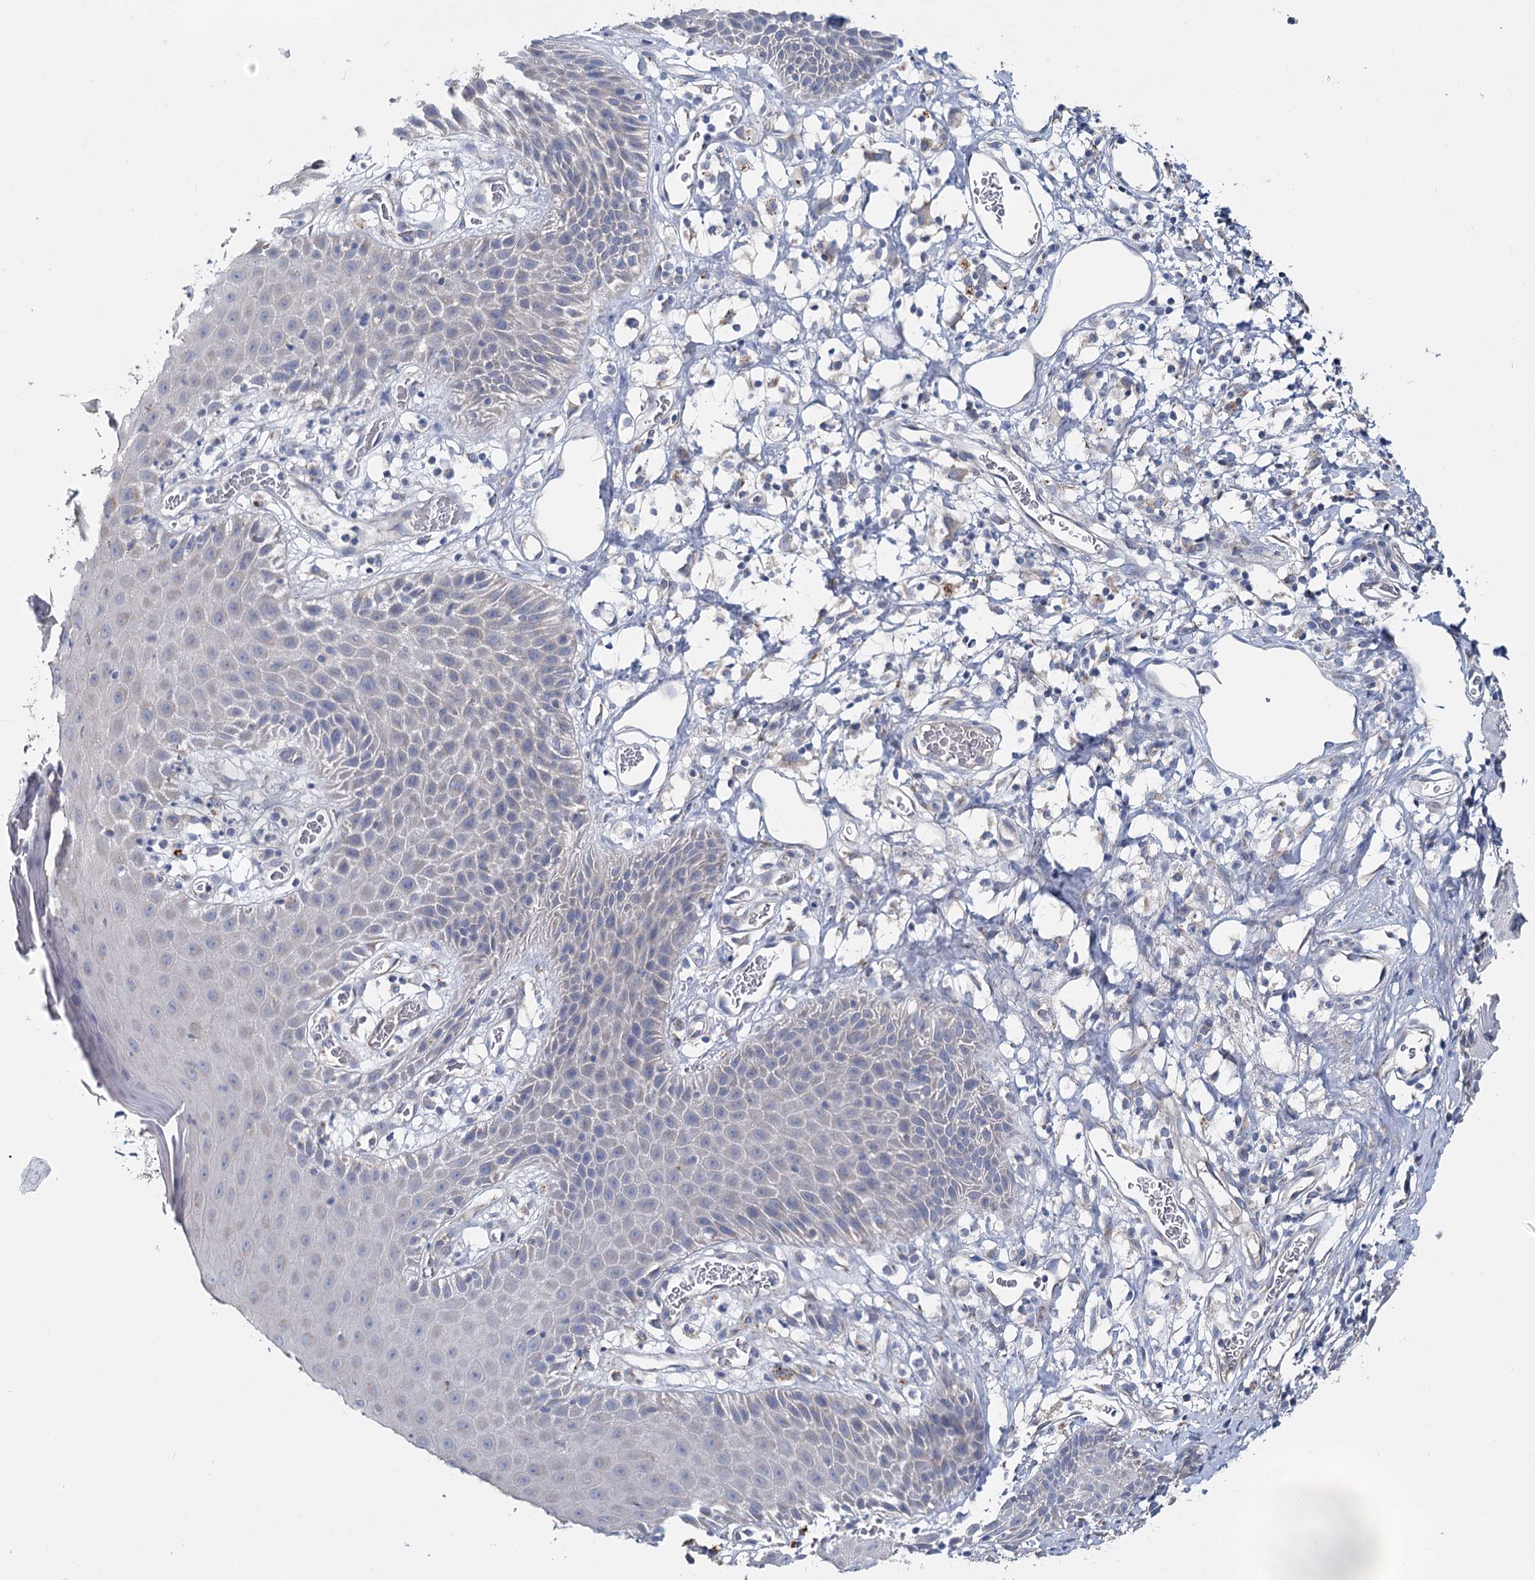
{"staining": {"intensity": "moderate", "quantity": "<25%", "location": "cytoplasmic/membranous"}, "tissue": "skin", "cell_type": "Epidermal cells", "image_type": "normal", "snomed": [{"axis": "morphology", "description": "Normal tissue, NOS"}, {"axis": "topography", "description": "Vulva"}], "caption": "About <25% of epidermal cells in unremarkable human skin demonstrate moderate cytoplasmic/membranous protein expression as visualized by brown immunohistochemical staining.", "gene": "ANKRD16", "patient": {"sex": "female", "age": 68}}